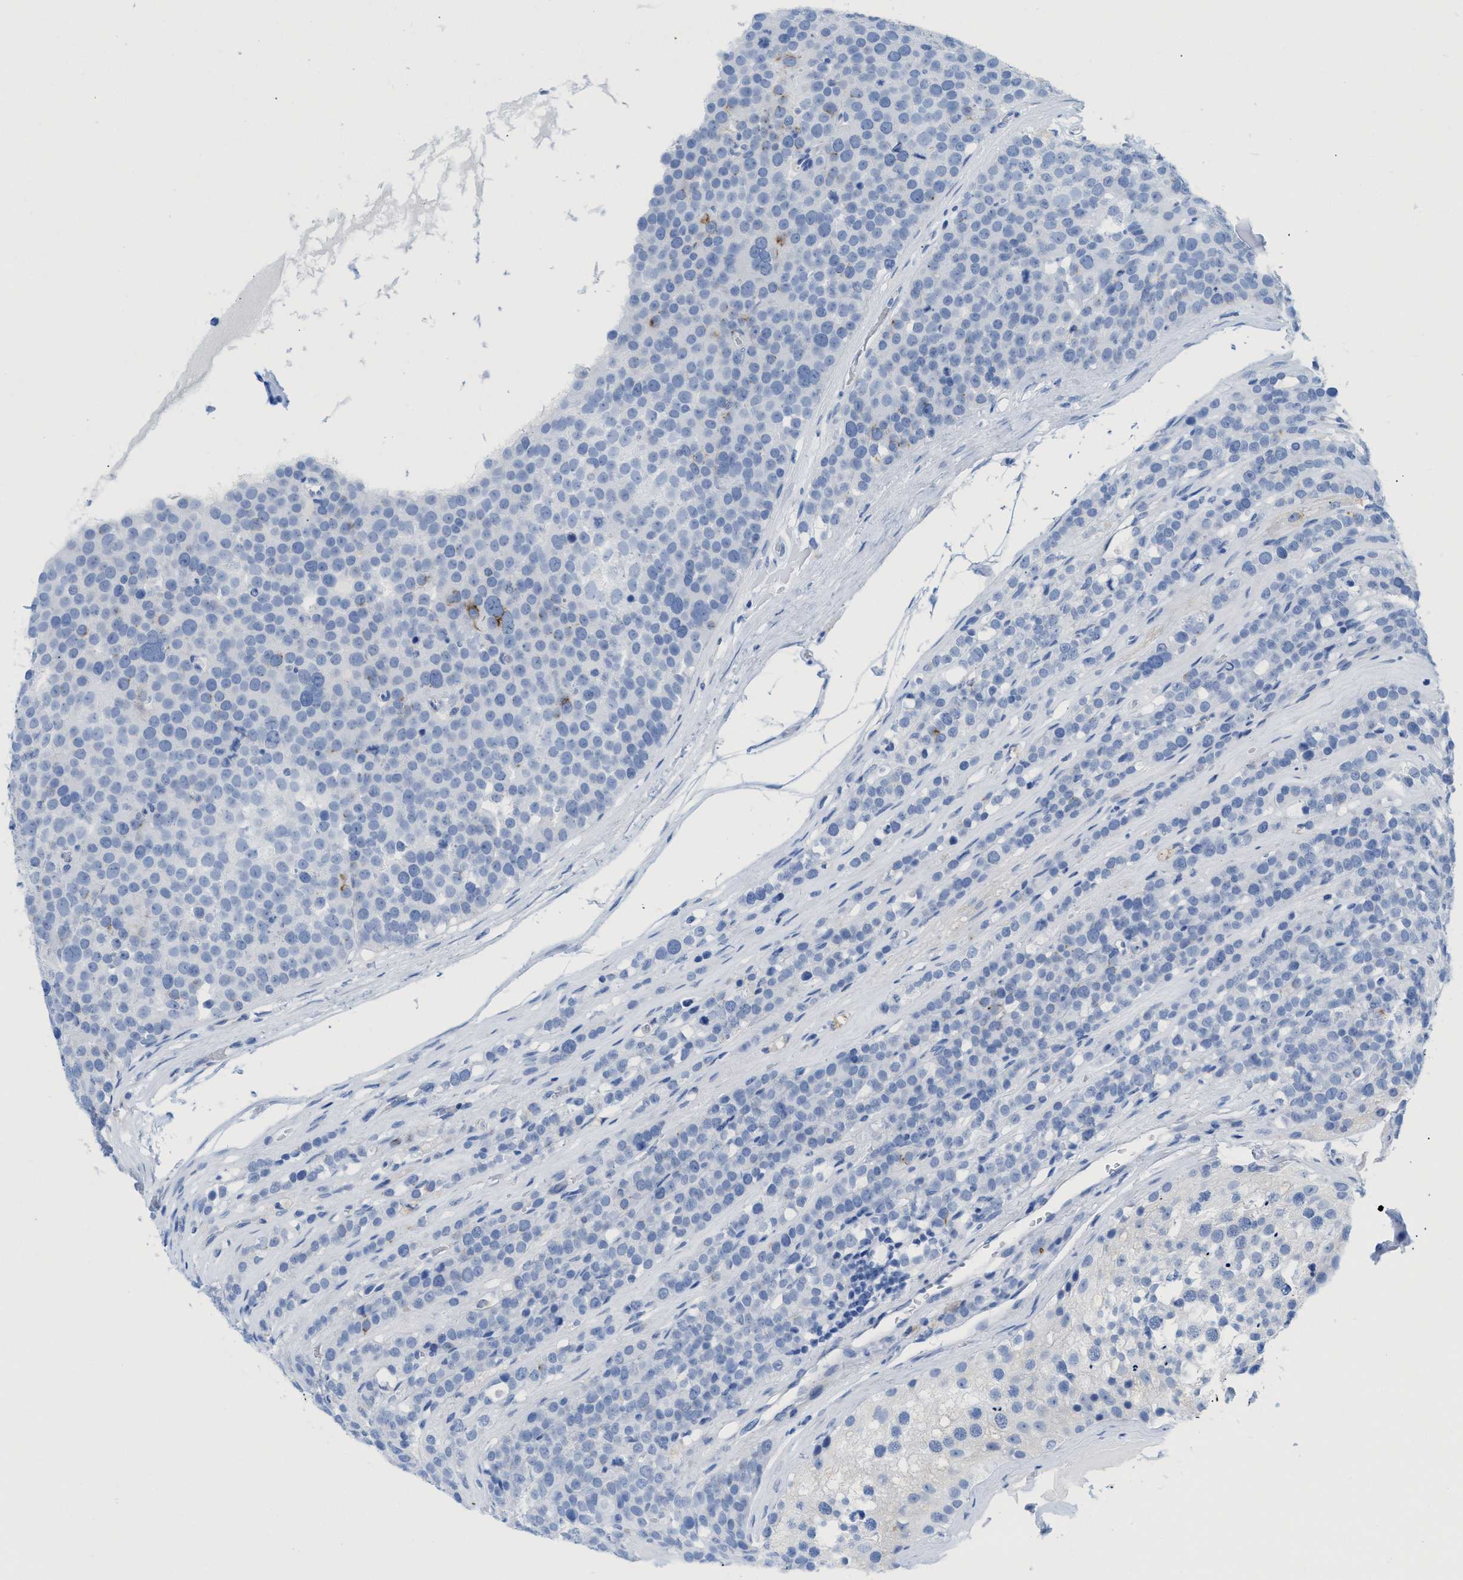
{"staining": {"intensity": "negative", "quantity": "none", "location": "none"}, "tissue": "testis cancer", "cell_type": "Tumor cells", "image_type": "cancer", "snomed": [{"axis": "morphology", "description": "Seminoma, NOS"}, {"axis": "topography", "description": "Testis"}], "caption": "Histopathology image shows no significant protein staining in tumor cells of testis seminoma. The staining was performed using DAB (3,3'-diaminobenzidine) to visualize the protein expression in brown, while the nuclei were stained in blue with hematoxylin (Magnification: 20x).", "gene": "ANKFN1", "patient": {"sex": "male", "age": 71}}